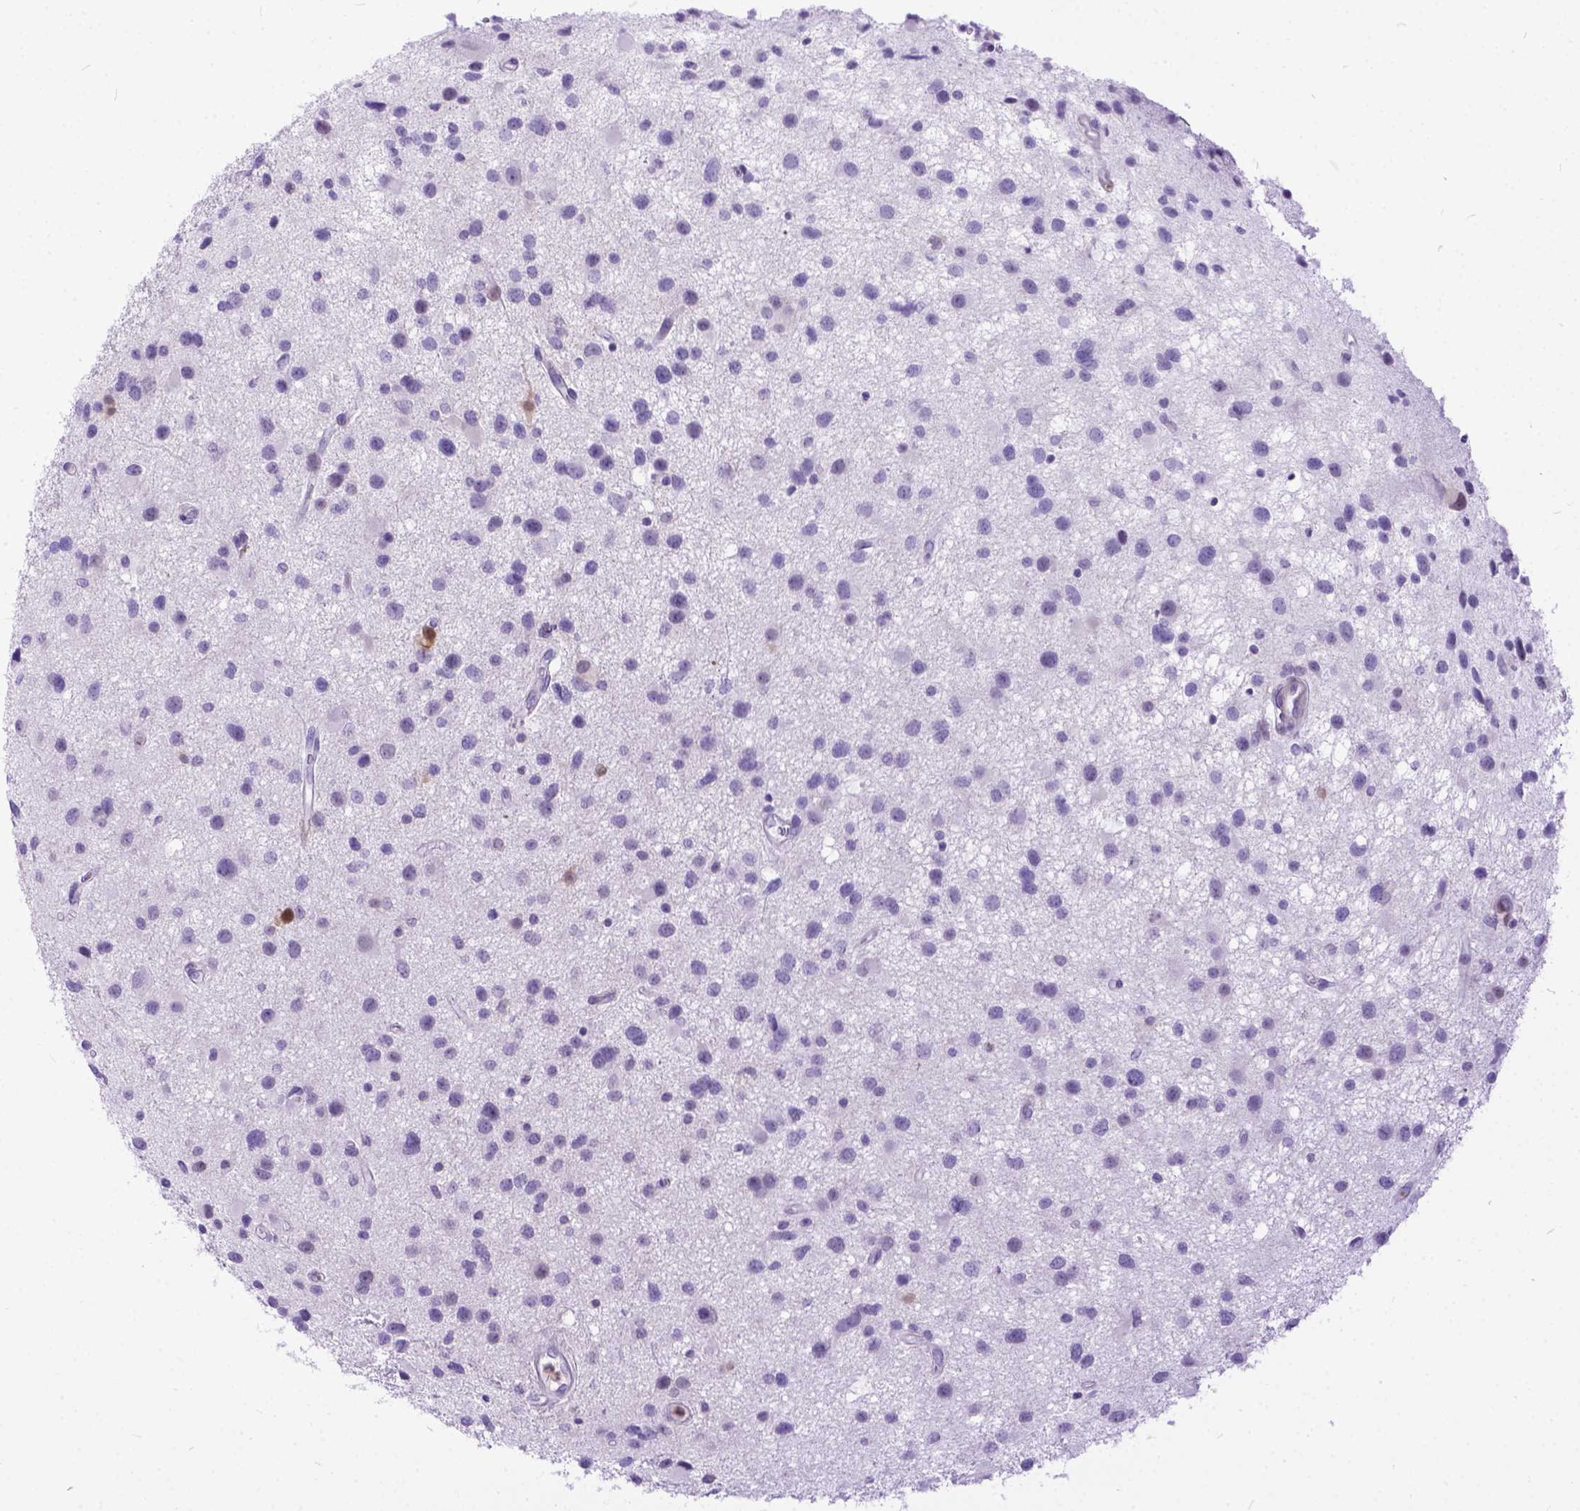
{"staining": {"intensity": "moderate", "quantity": "<25%", "location": "nuclear"}, "tissue": "glioma", "cell_type": "Tumor cells", "image_type": "cancer", "snomed": [{"axis": "morphology", "description": "Glioma, malignant, Low grade"}, {"axis": "topography", "description": "Brain"}], "caption": "Malignant glioma (low-grade) stained for a protein (brown) displays moderate nuclear positive staining in about <25% of tumor cells.", "gene": "TMEM169", "patient": {"sex": "female", "age": 32}}